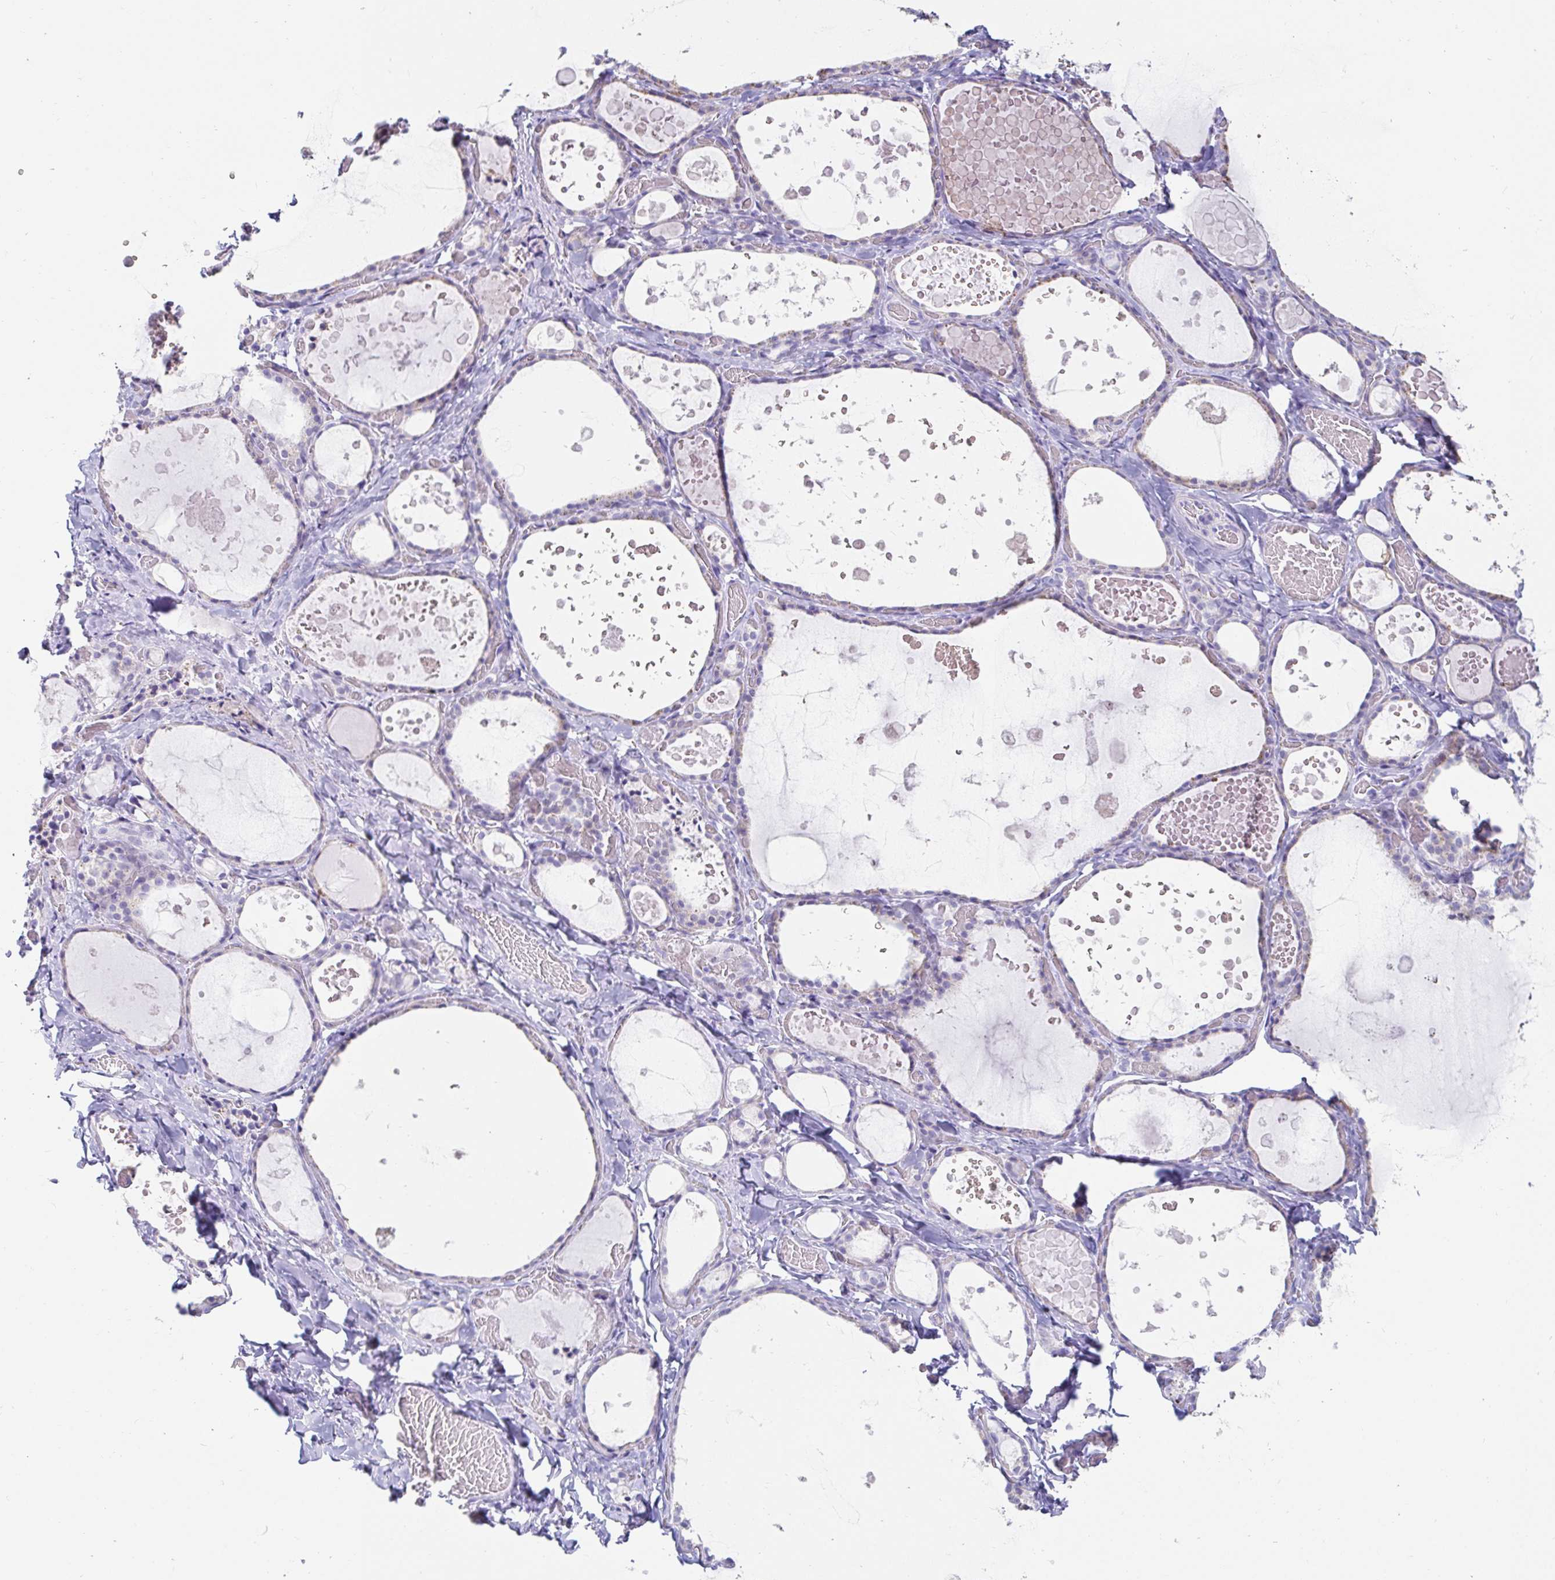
{"staining": {"intensity": "negative", "quantity": "none", "location": "none"}, "tissue": "thyroid gland", "cell_type": "Glandular cells", "image_type": "normal", "snomed": [{"axis": "morphology", "description": "Normal tissue, NOS"}, {"axis": "topography", "description": "Thyroid gland"}], "caption": "This is an IHC image of unremarkable human thyroid gland. There is no staining in glandular cells.", "gene": "C4orf17", "patient": {"sex": "female", "age": 56}}